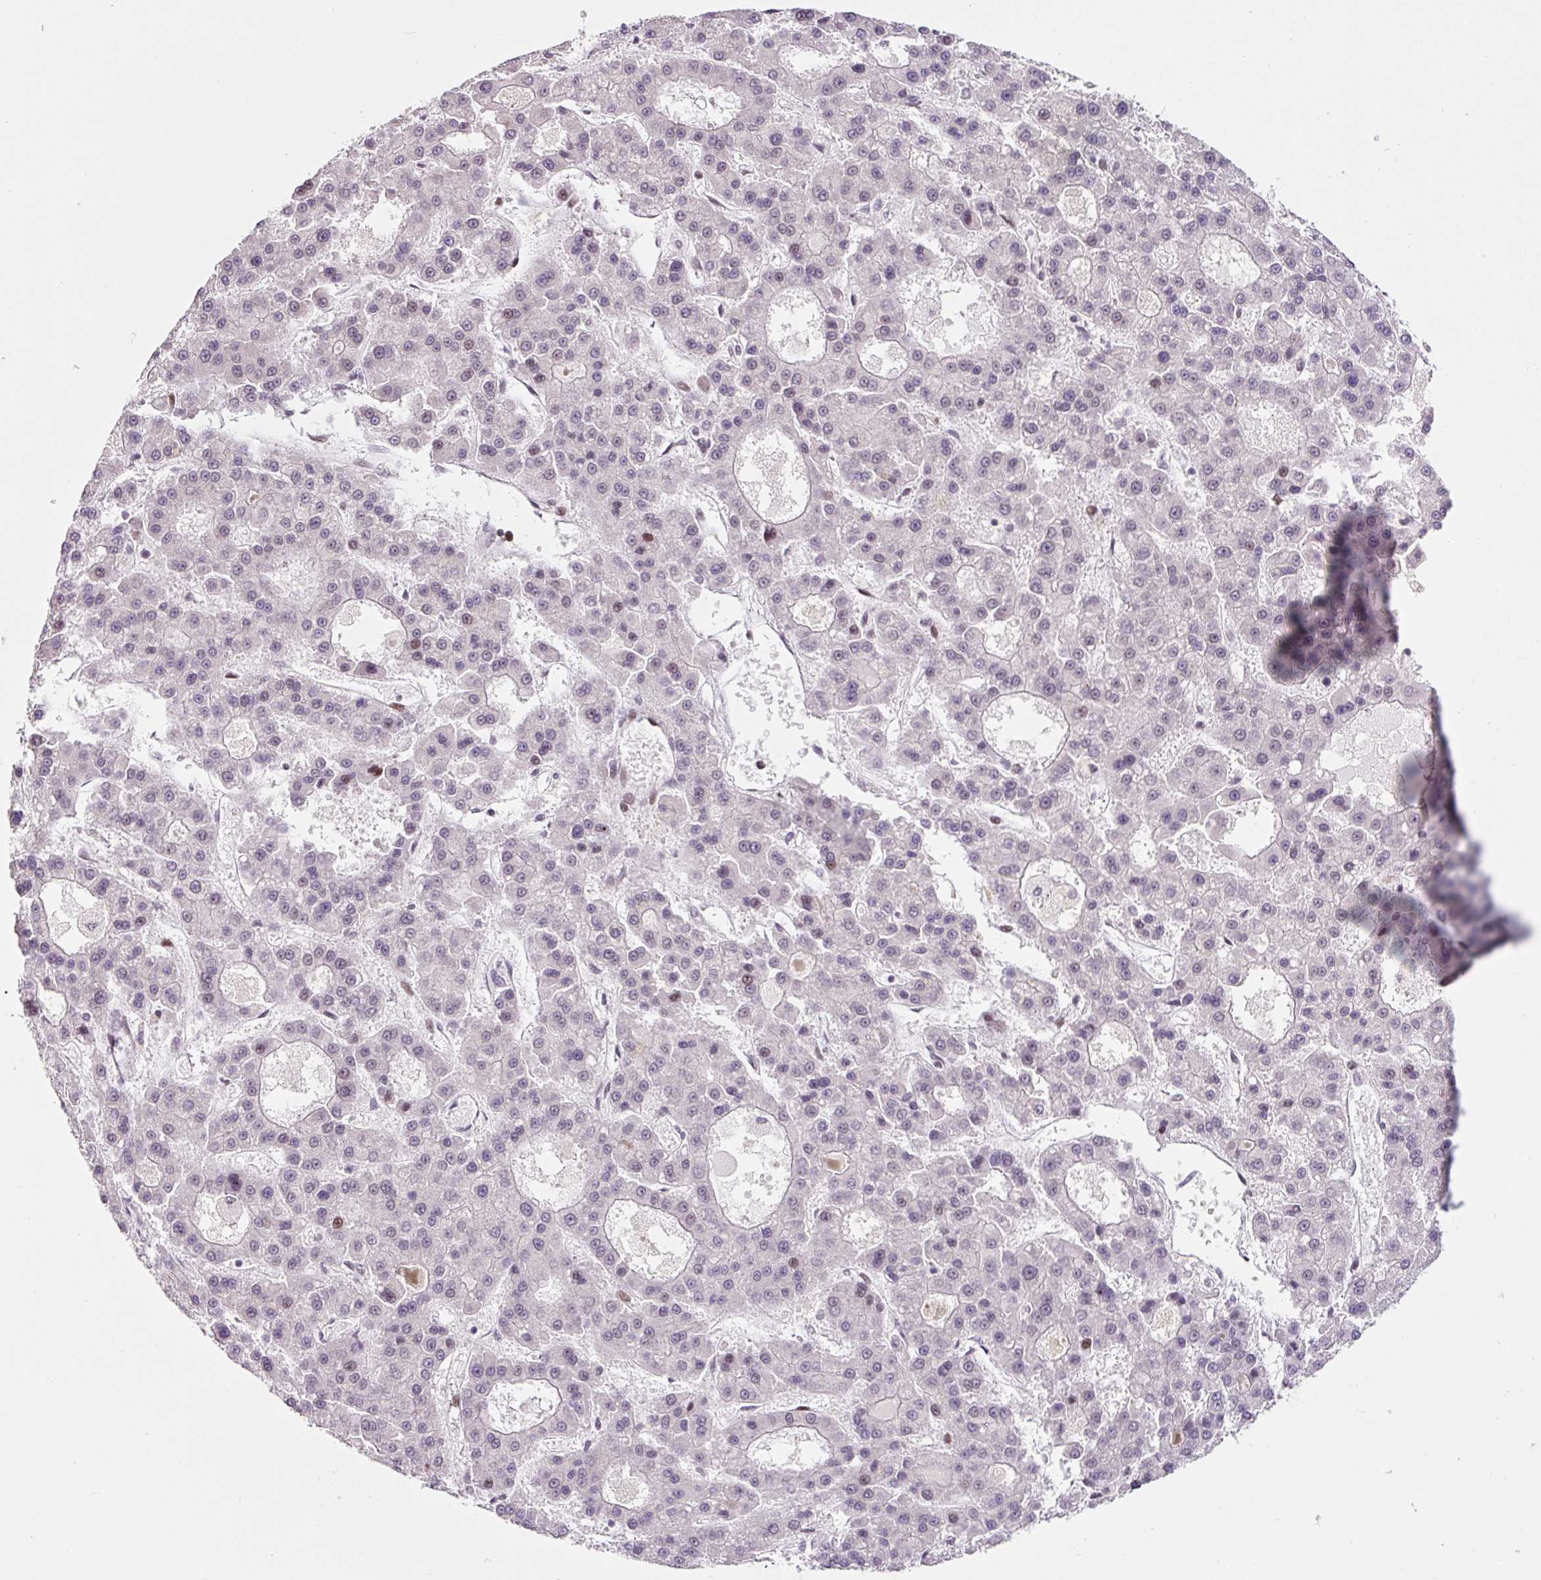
{"staining": {"intensity": "weak", "quantity": "<25%", "location": "nuclear"}, "tissue": "liver cancer", "cell_type": "Tumor cells", "image_type": "cancer", "snomed": [{"axis": "morphology", "description": "Carcinoma, Hepatocellular, NOS"}, {"axis": "topography", "description": "Liver"}], "caption": "Tumor cells show no significant protein staining in liver cancer (hepatocellular carcinoma).", "gene": "CCNL2", "patient": {"sex": "male", "age": 70}}